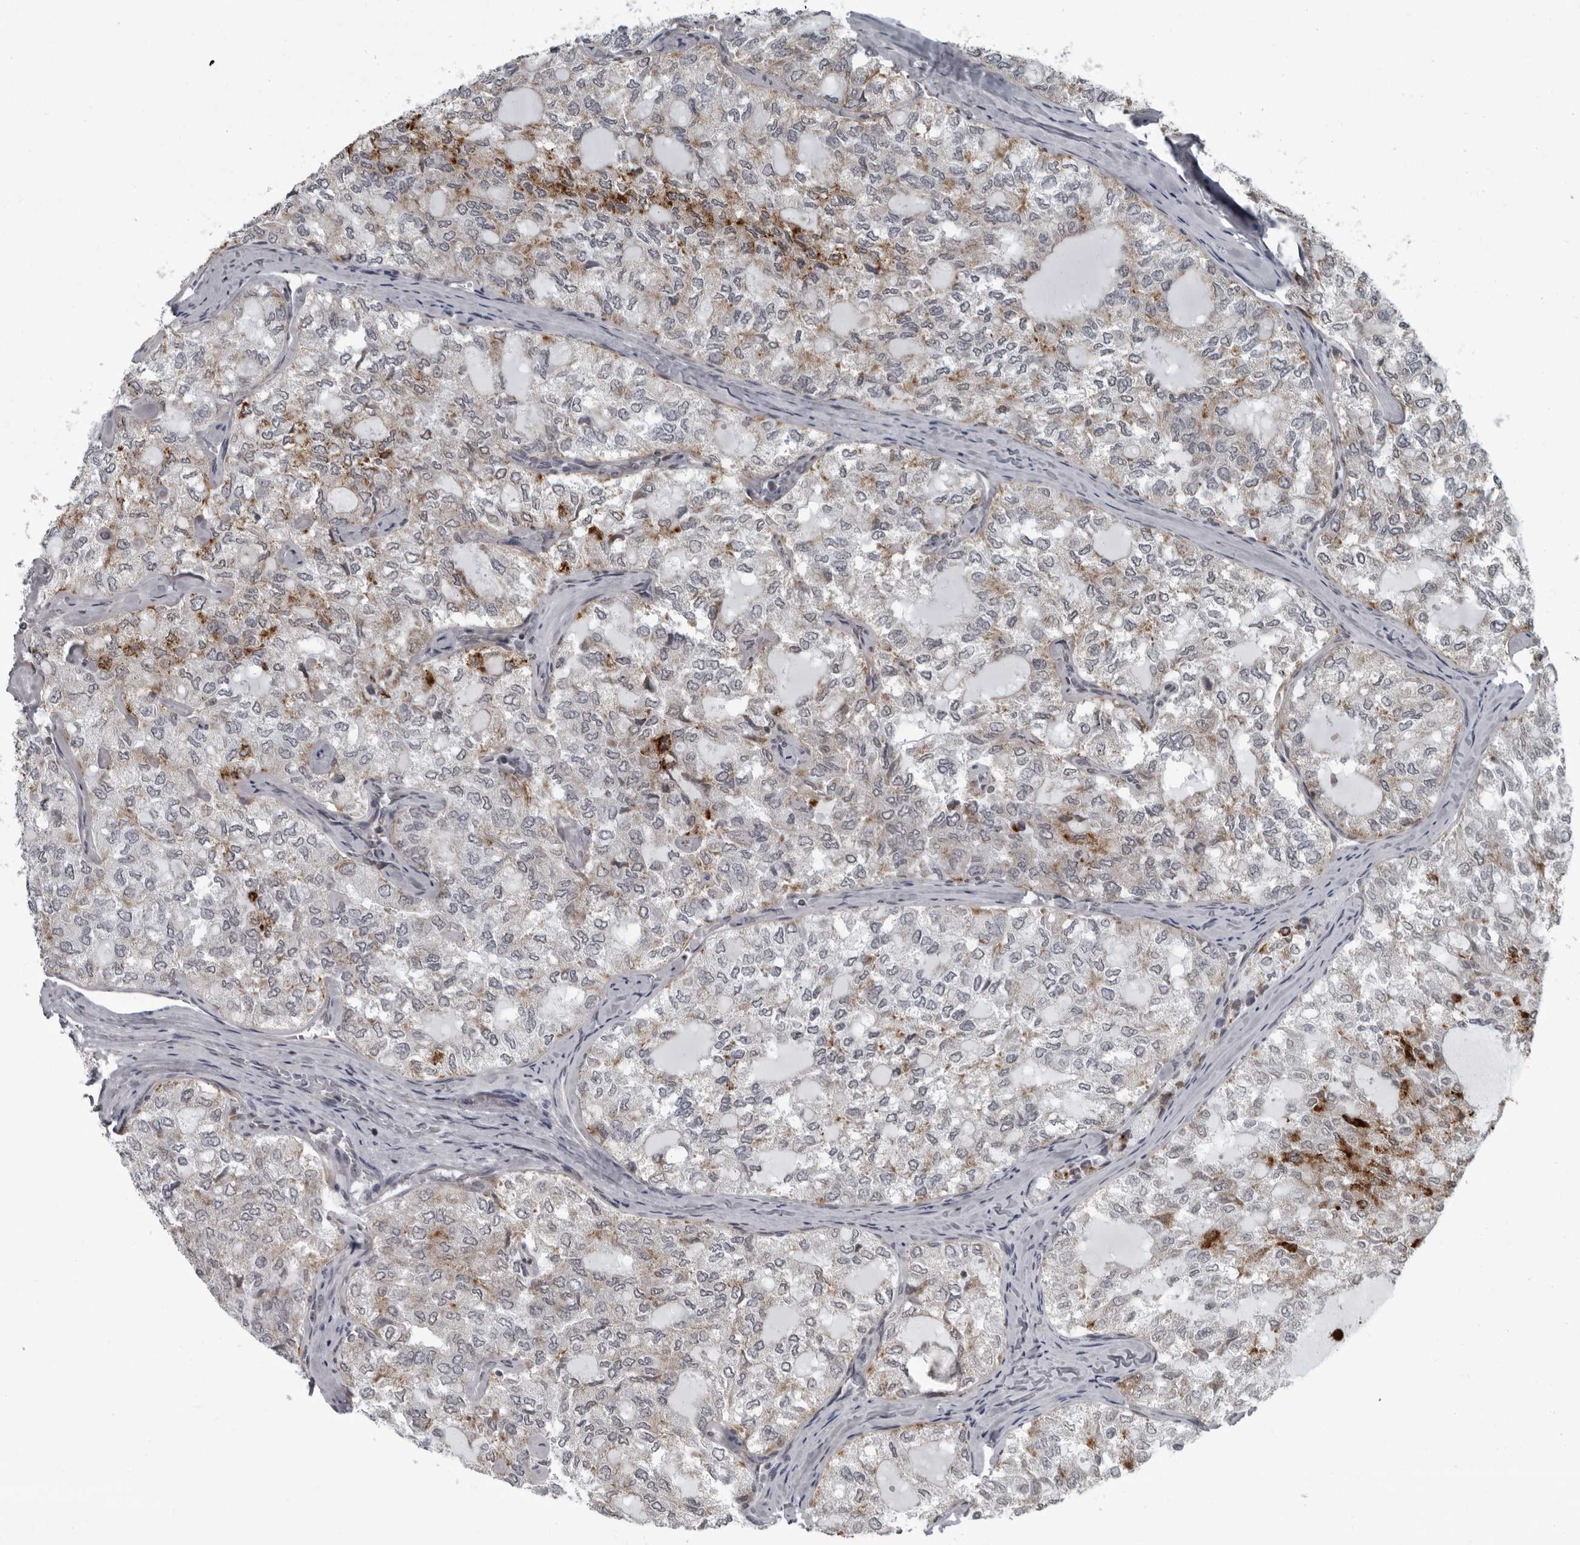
{"staining": {"intensity": "moderate", "quantity": "<25%", "location": "cytoplasmic/membranous"}, "tissue": "thyroid cancer", "cell_type": "Tumor cells", "image_type": "cancer", "snomed": [{"axis": "morphology", "description": "Follicular adenoma carcinoma, NOS"}, {"axis": "topography", "description": "Thyroid gland"}], "caption": "A photomicrograph showing moderate cytoplasmic/membranous staining in approximately <25% of tumor cells in thyroid cancer, as visualized by brown immunohistochemical staining.", "gene": "RTCA", "patient": {"sex": "male", "age": 75}}